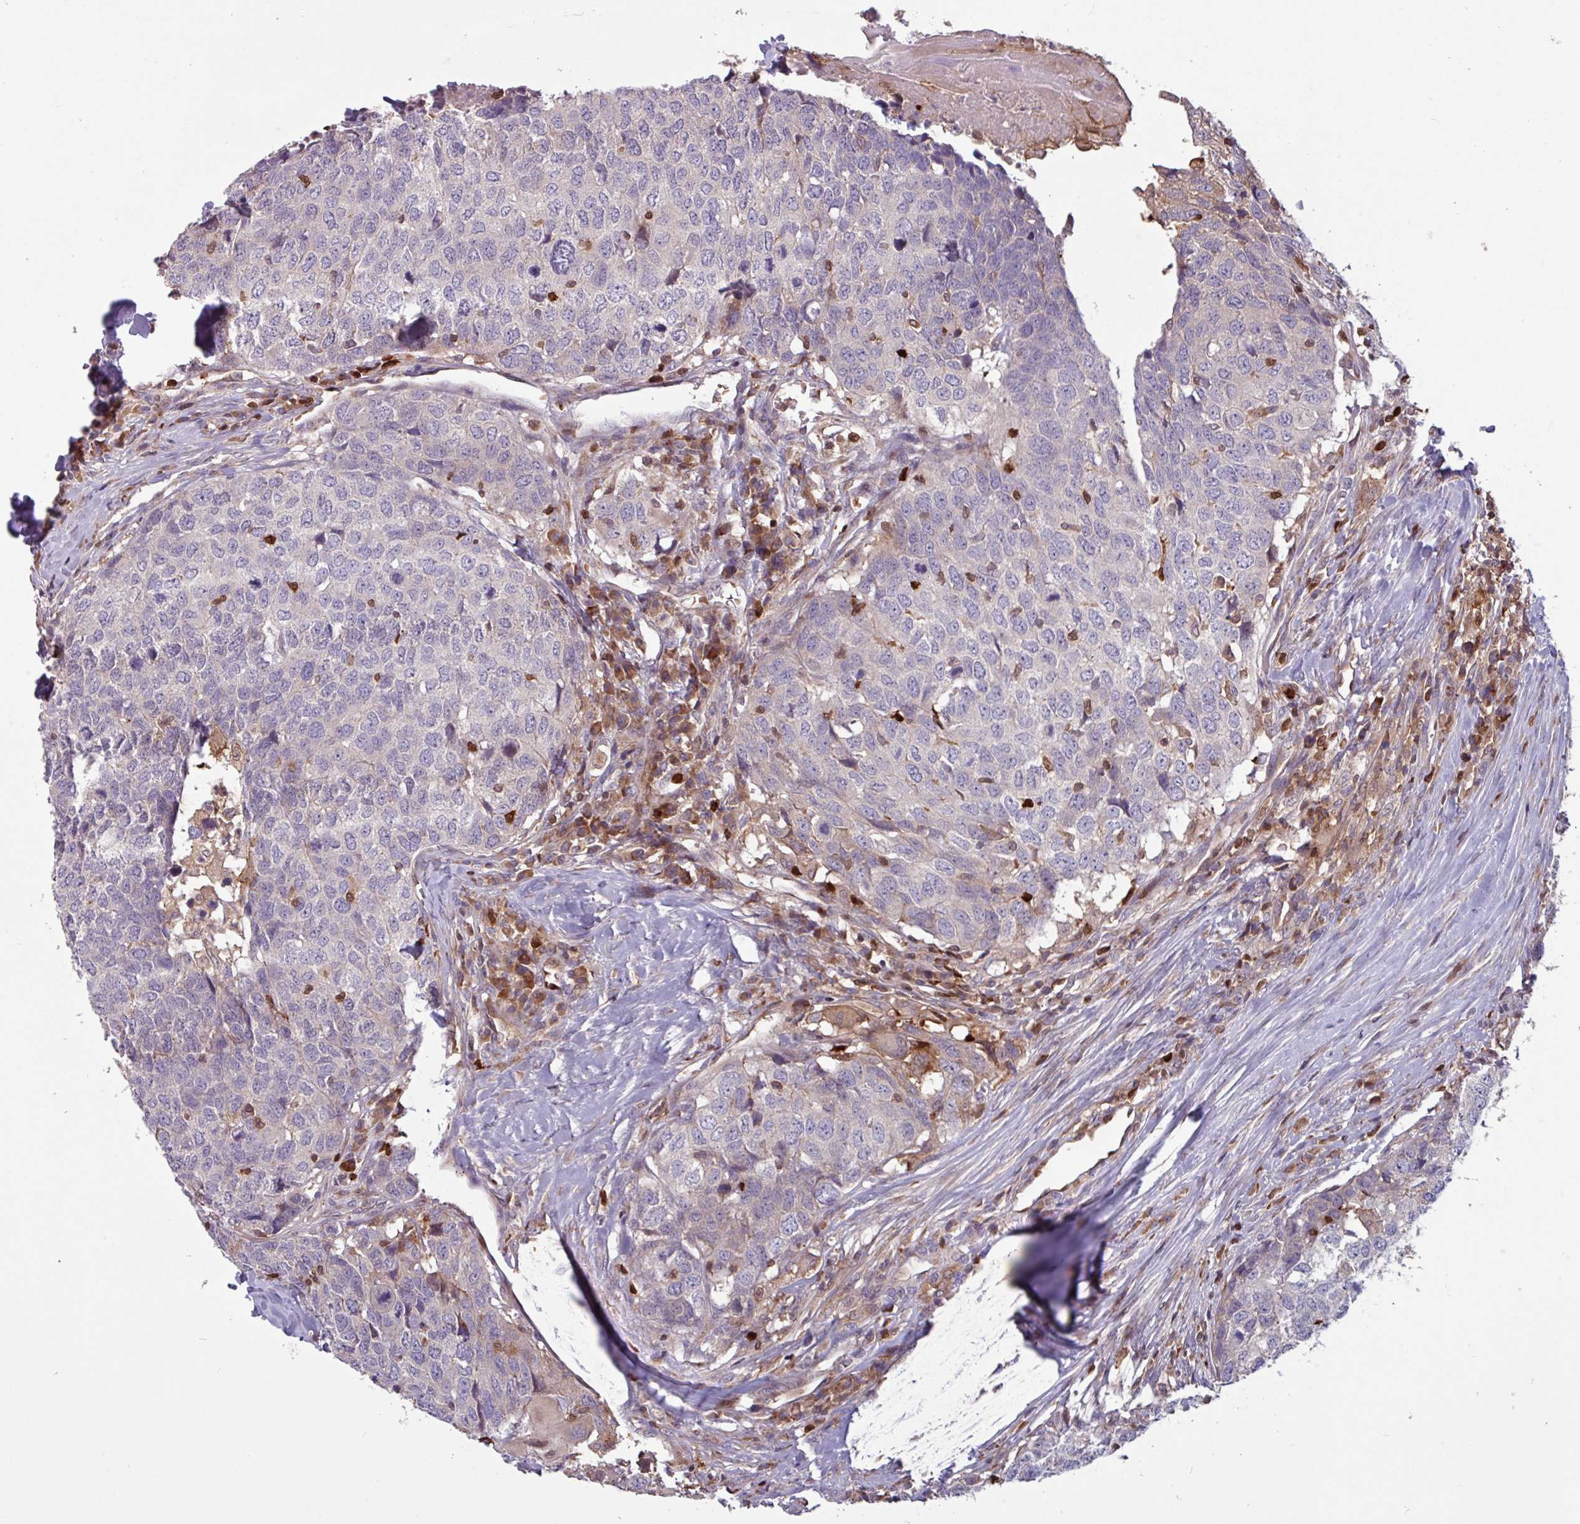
{"staining": {"intensity": "negative", "quantity": "none", "location": "none"}, "tissue": "head and neck cancer", "cell_type": "Tumor cells", "image_type": "cancer", "snomed": [{"axis": "morphology", "description": "Squamous cell carcinoma, NOS"}, {"axis": "topography", "description": "Head-Neck"}], "caption": "Immunohistochemistry (IHC) of human head and neck squamous cell carcinoma displays no positivity in tumor cells.", "gene": "SEC61G", "patient": {"sex": "male", "age": 66}}